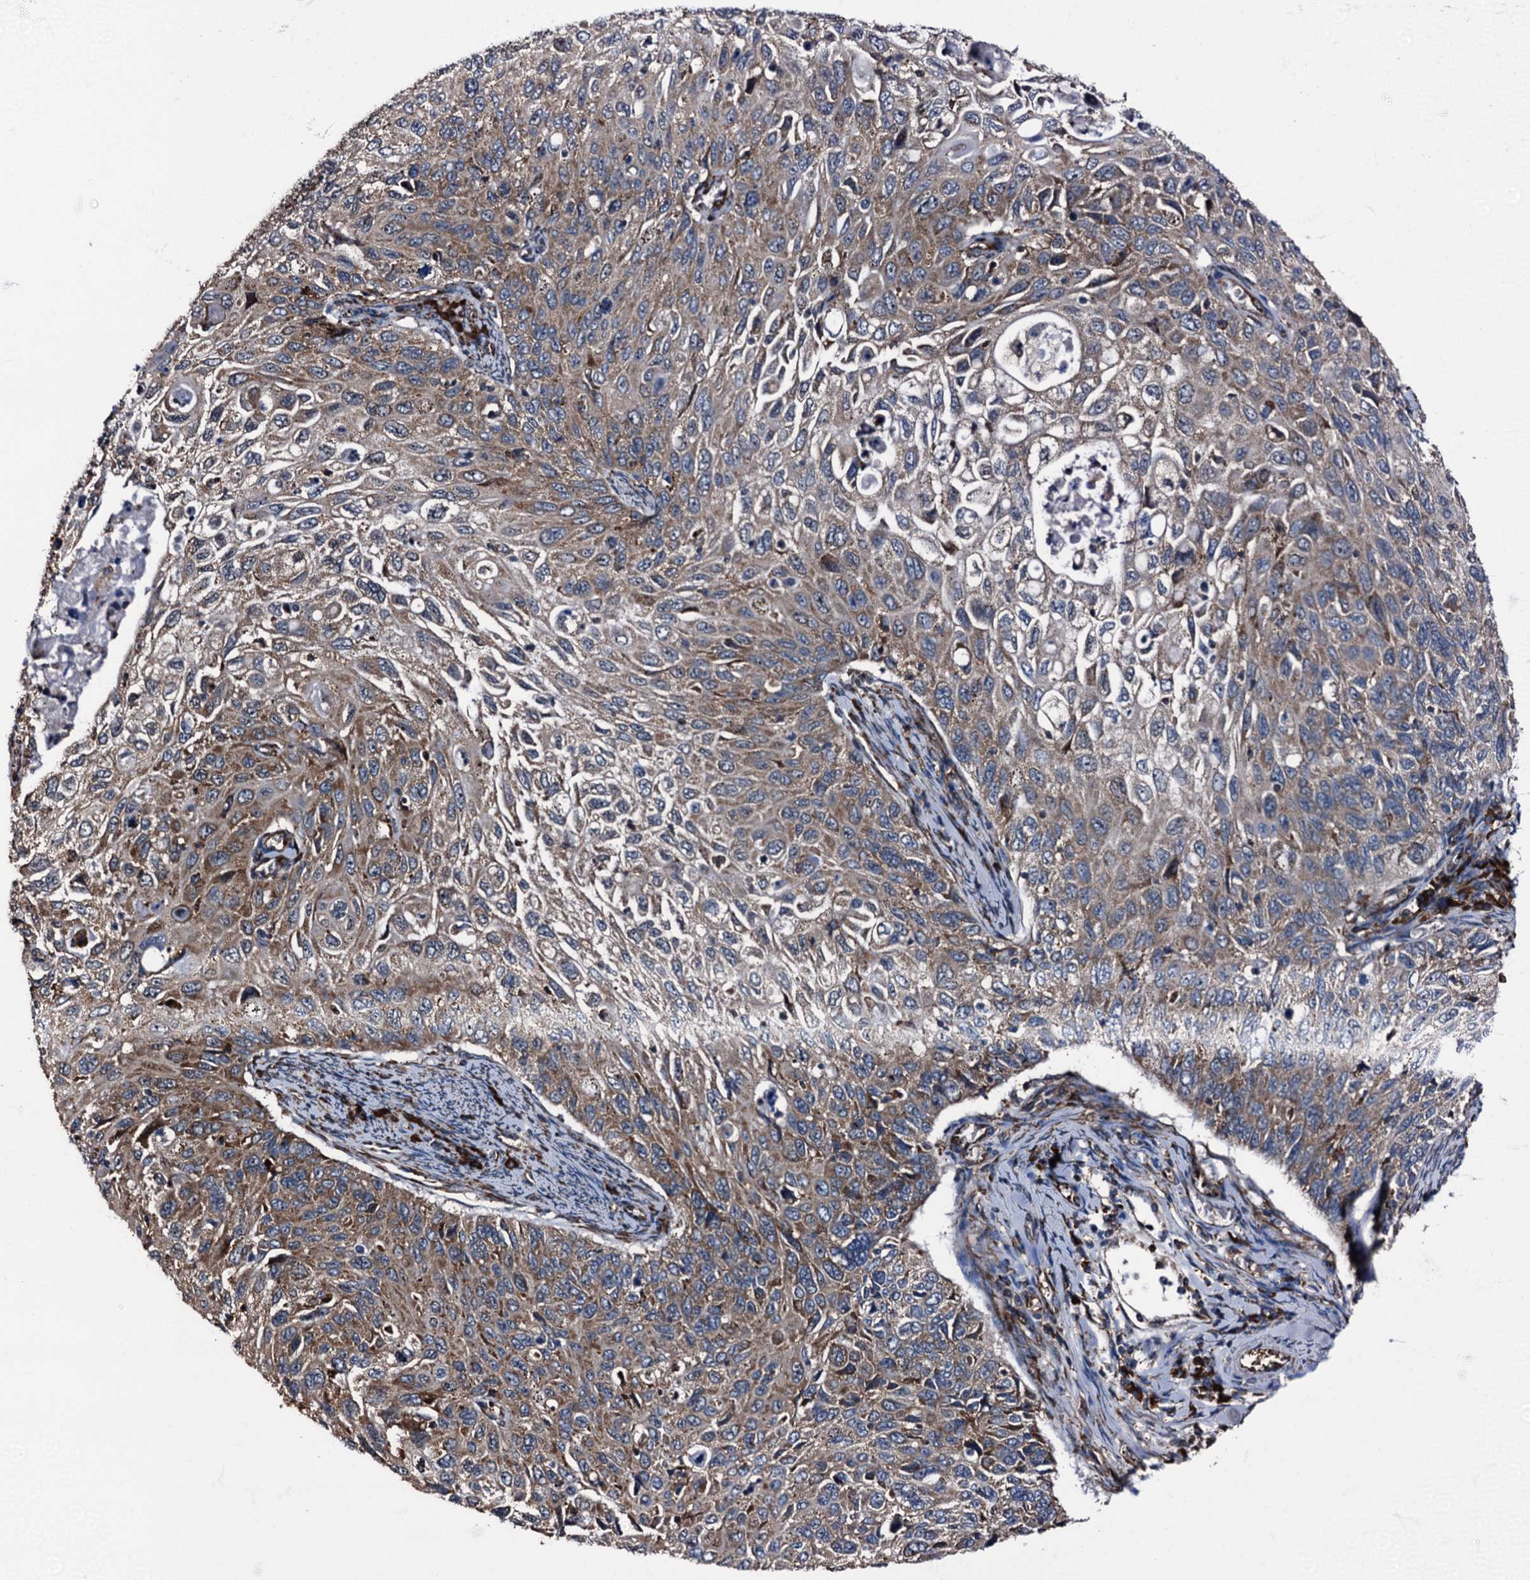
{"staining": {"intensity": "moderate", "quantity": "25%-75%", "location": "cytoplasmic/membranous"}, "tissue": "cervical cancer", "cell_type": "Tumor cells", "image_type": "cancer", "snomed": [{"axis": "morphology", "description": "Squamous cell carcinoma, NOS"}, {"axis": "topography", "description": "Cervix"}], "caption": "Brown immunohistochemical staining in human cervical cancer (squamous cell carcinoma) reveals moderate cytoplasmic/membranous positivity in about 25%-75% of tumor cells. The protein is stained brown, and the nuclei are stained in blue (DAB IHC with brightfield microscopy, high magnification).", "gene": "ATP2C1", "patient": {"sex": "female", "age": 70}}